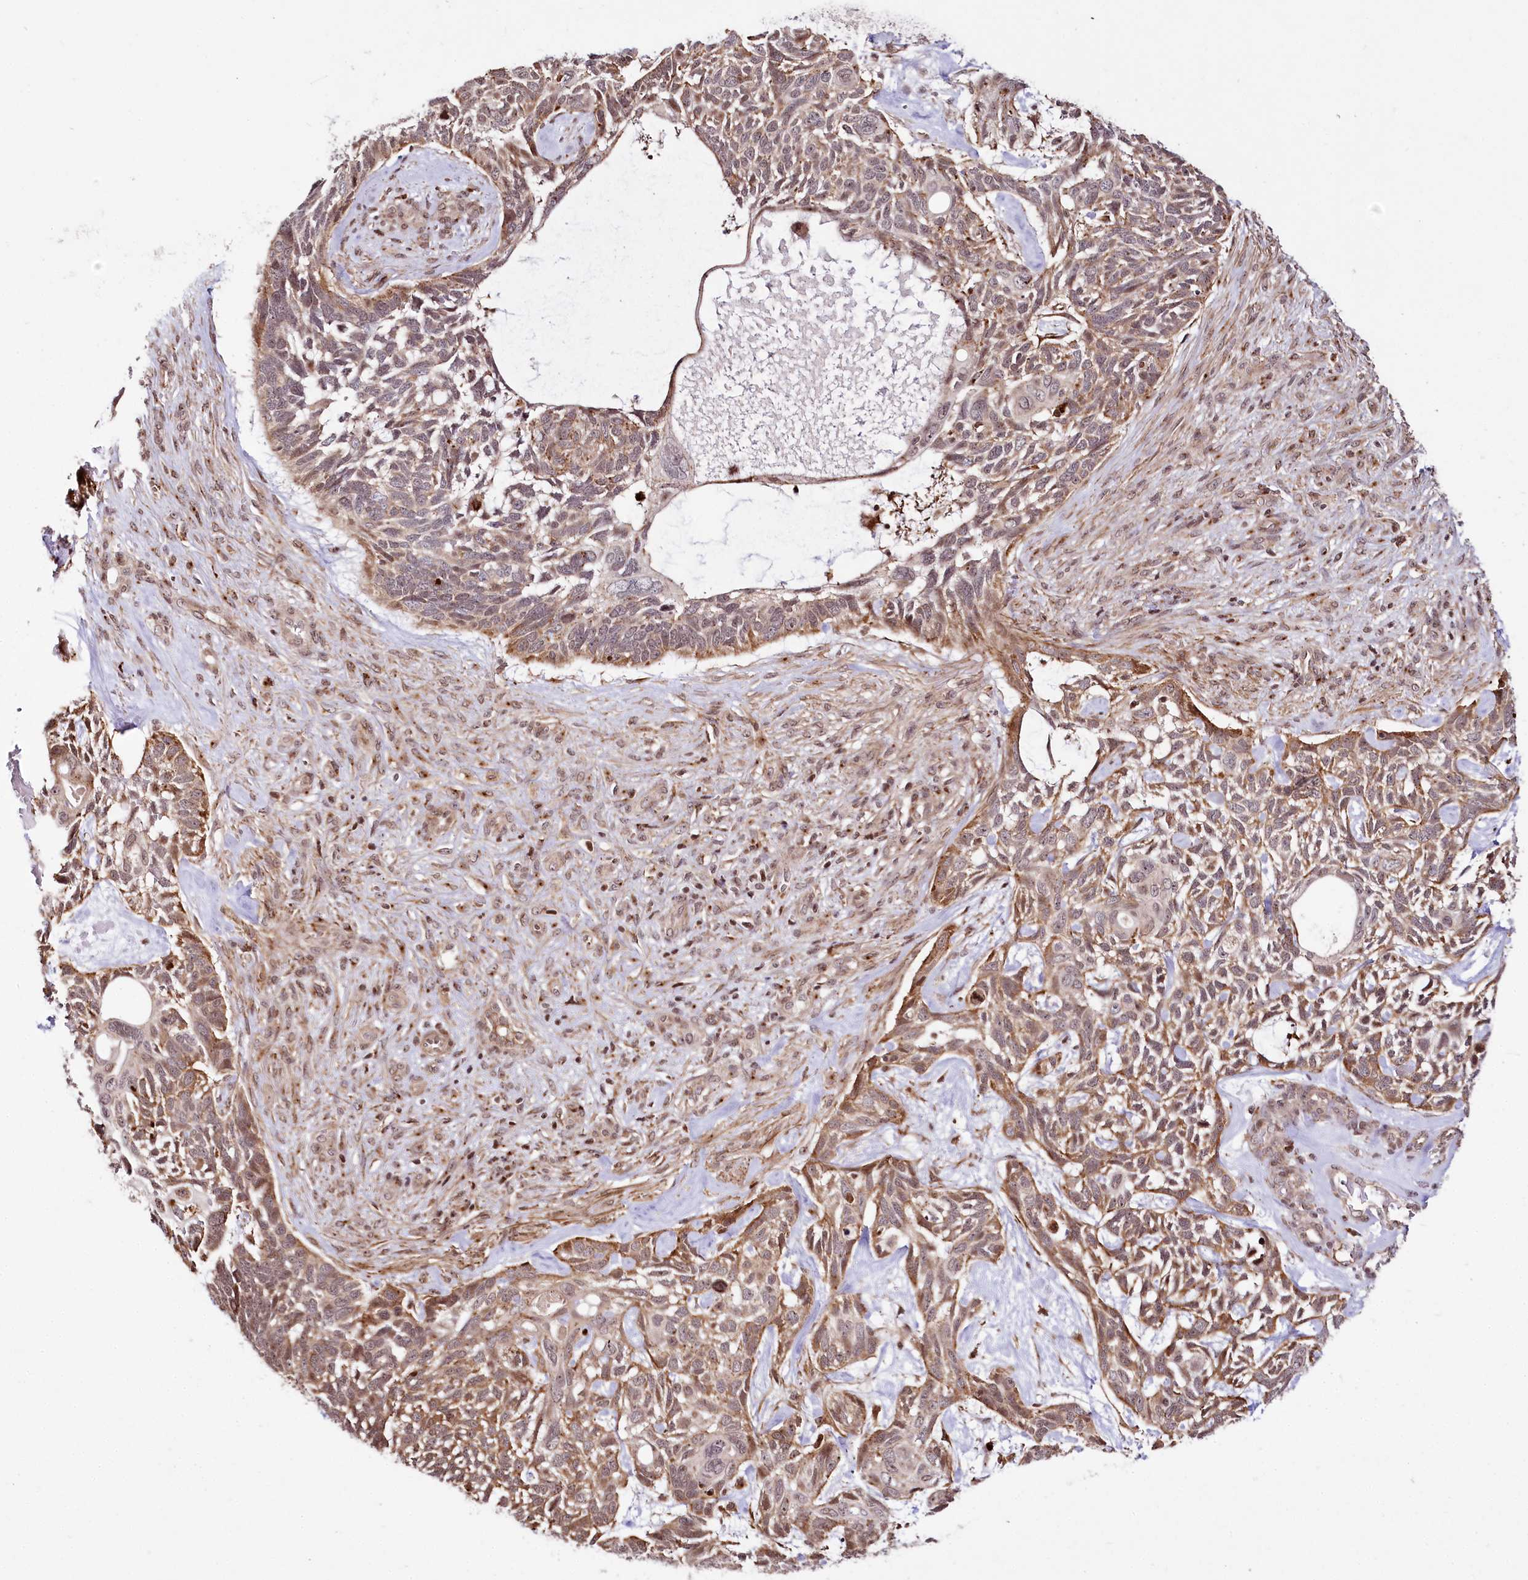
{"staining": {"intensity": "moderate", "quantity": ">75%", "location": "cytoplasmic/membranous,nuclear"}, "tissue": "skin cancer", "cell_type": "Tumor cells", "image_type": "cancer", "snomed": [{"axis": "morphology", "description": "Basal cell carcinoma"}, {"axis": "topography", "description": "Skin"}], "caption": "High-power microscopy captured an immunohistochemistry (IHC) image of skin cancer (basal cell carcinoma), revealing moderate cytoplasmic/membranous and nuclear expression in about >75% of tumor cells.", "gene": "HOXC8", "patient": {"sex": "male", "age": 88}}